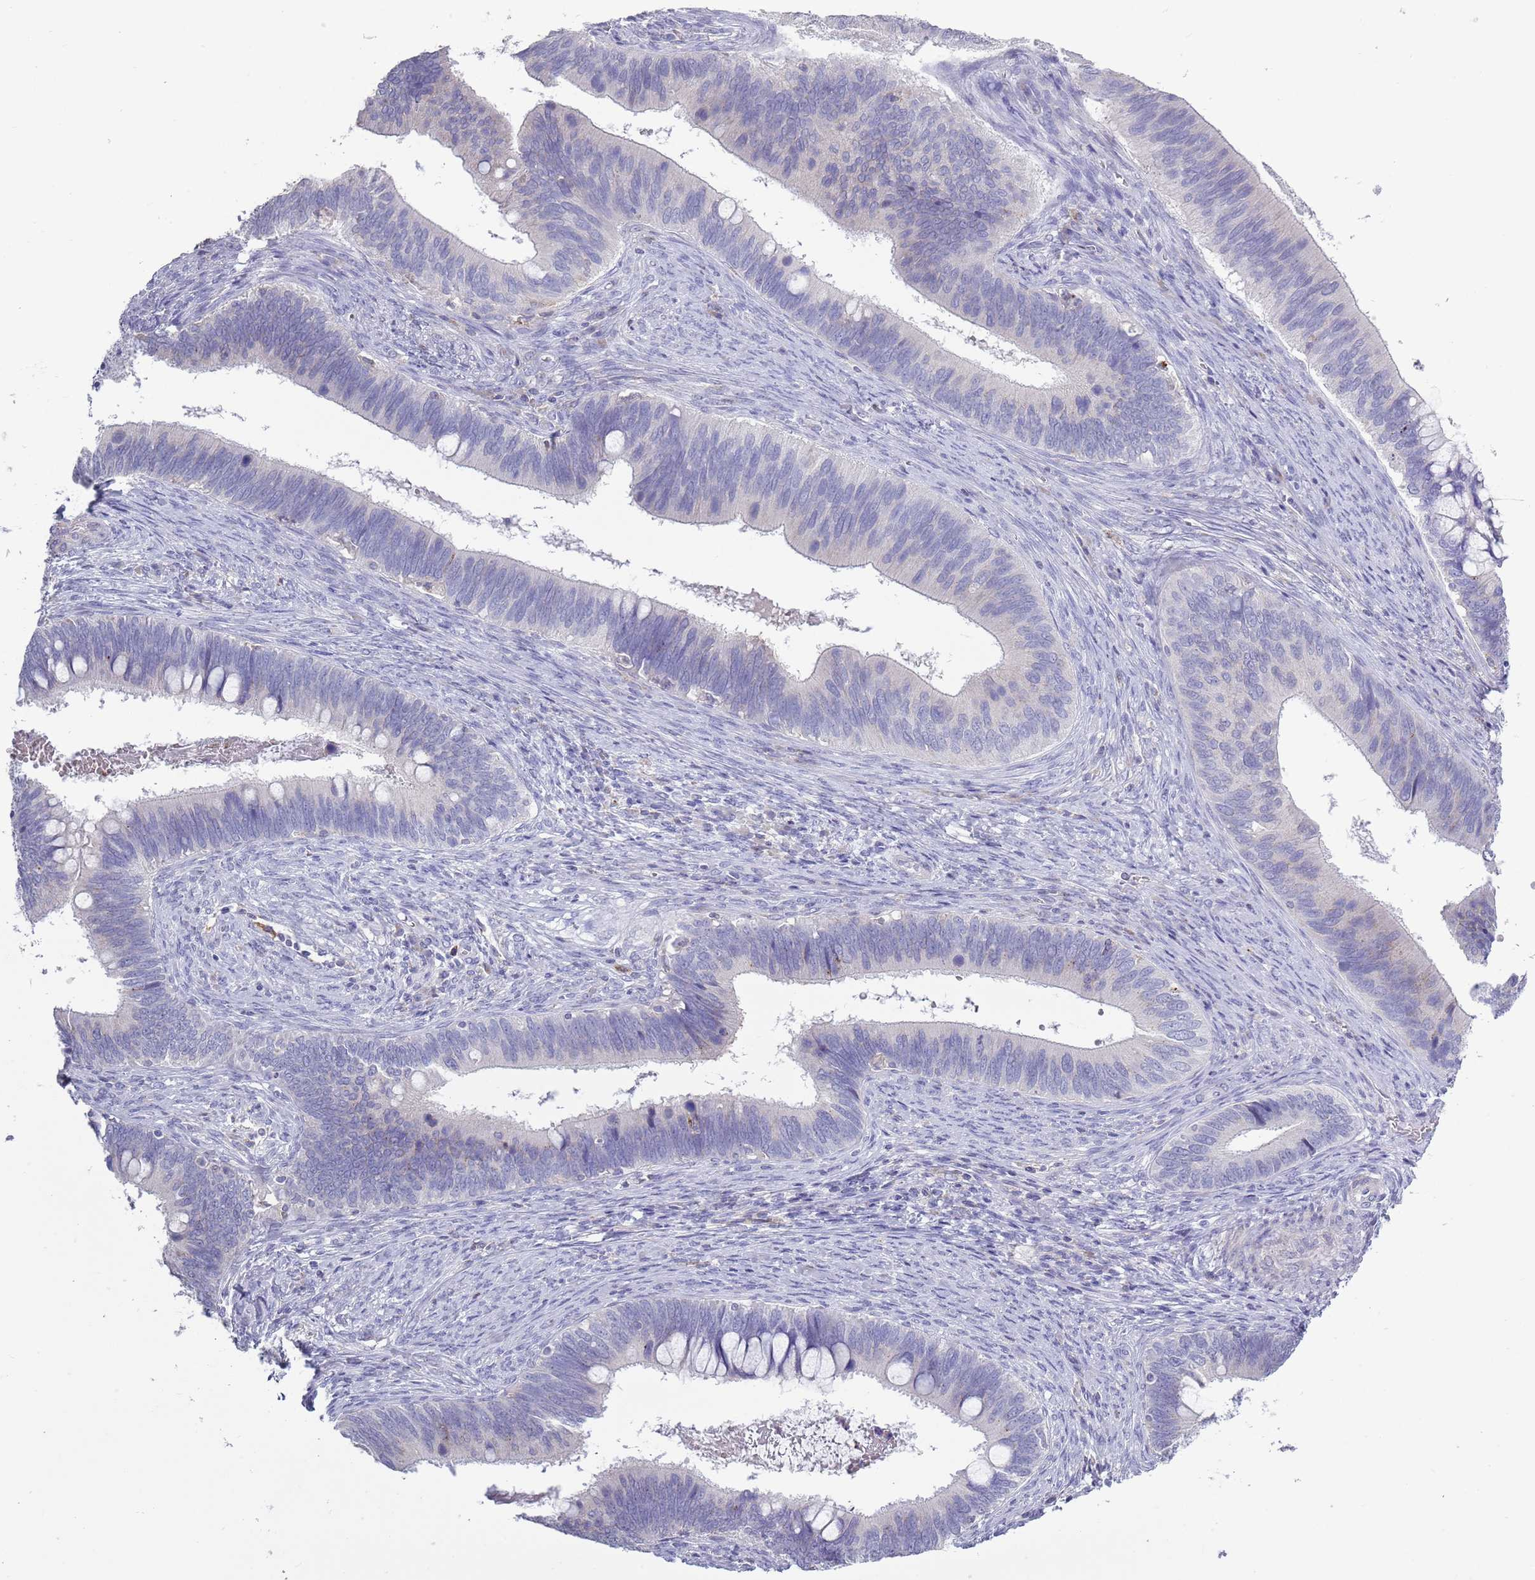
{"staining": {"intensity": "negative", "quantity": "none", "location": "none"}, "tissue": "cervical cancer", "cell_type": "Tumor cells", "image_type": "cancer", "snomed": [{"axis": "morphology", "description": "Adenocarcinoma, NOS"}, {"axis": "topography", "description": "Cervix"}], "caption": "The IHC histopathology image has no significant expression in tumor cells of cervical adenocarcinoma tissue.", "gene": "ACSBG1", "patient": {"sex": "female", "age": 42}}